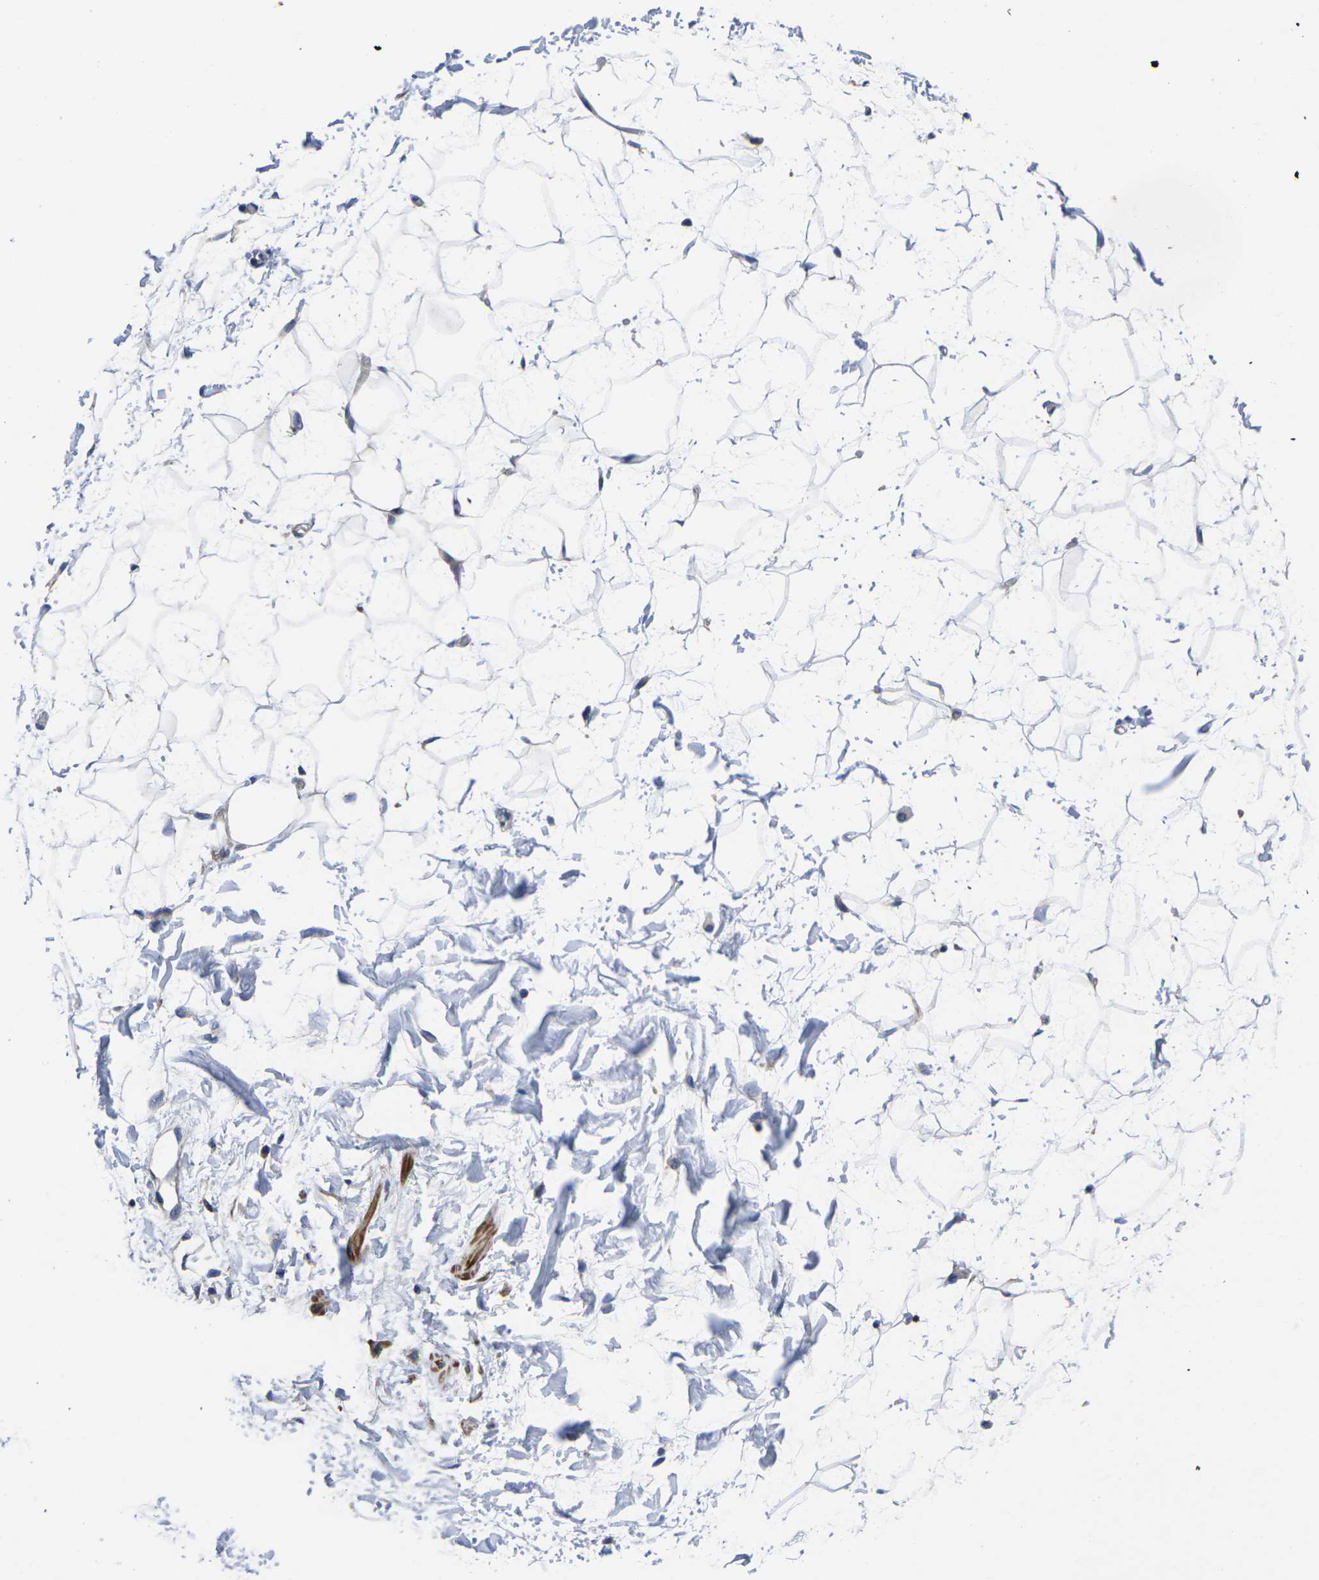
{"staining": {"intensity": "negative", "quantity": "none", "location": "none"}, "tissue": "adipose tissue", "cell_type": "Adipocytes", "image_type": "normal", "snomed": [{"axis": "morphology", "description": "Normal tissue, NOS"}, {"axis": "topography", "description": "Soft tissue"}], "caption": "The micrograph displays no significant expression in adipocytes of adipose tissue. Brightfield microscopy of immunohistochemistry (IHC) stained with DAB (3,3'-diaminobenzidine) (brown) and hematoxylin (blue), captured at high magnification.", "gene": "GPR4", "patient": {"sex": "male", "age": 72}}